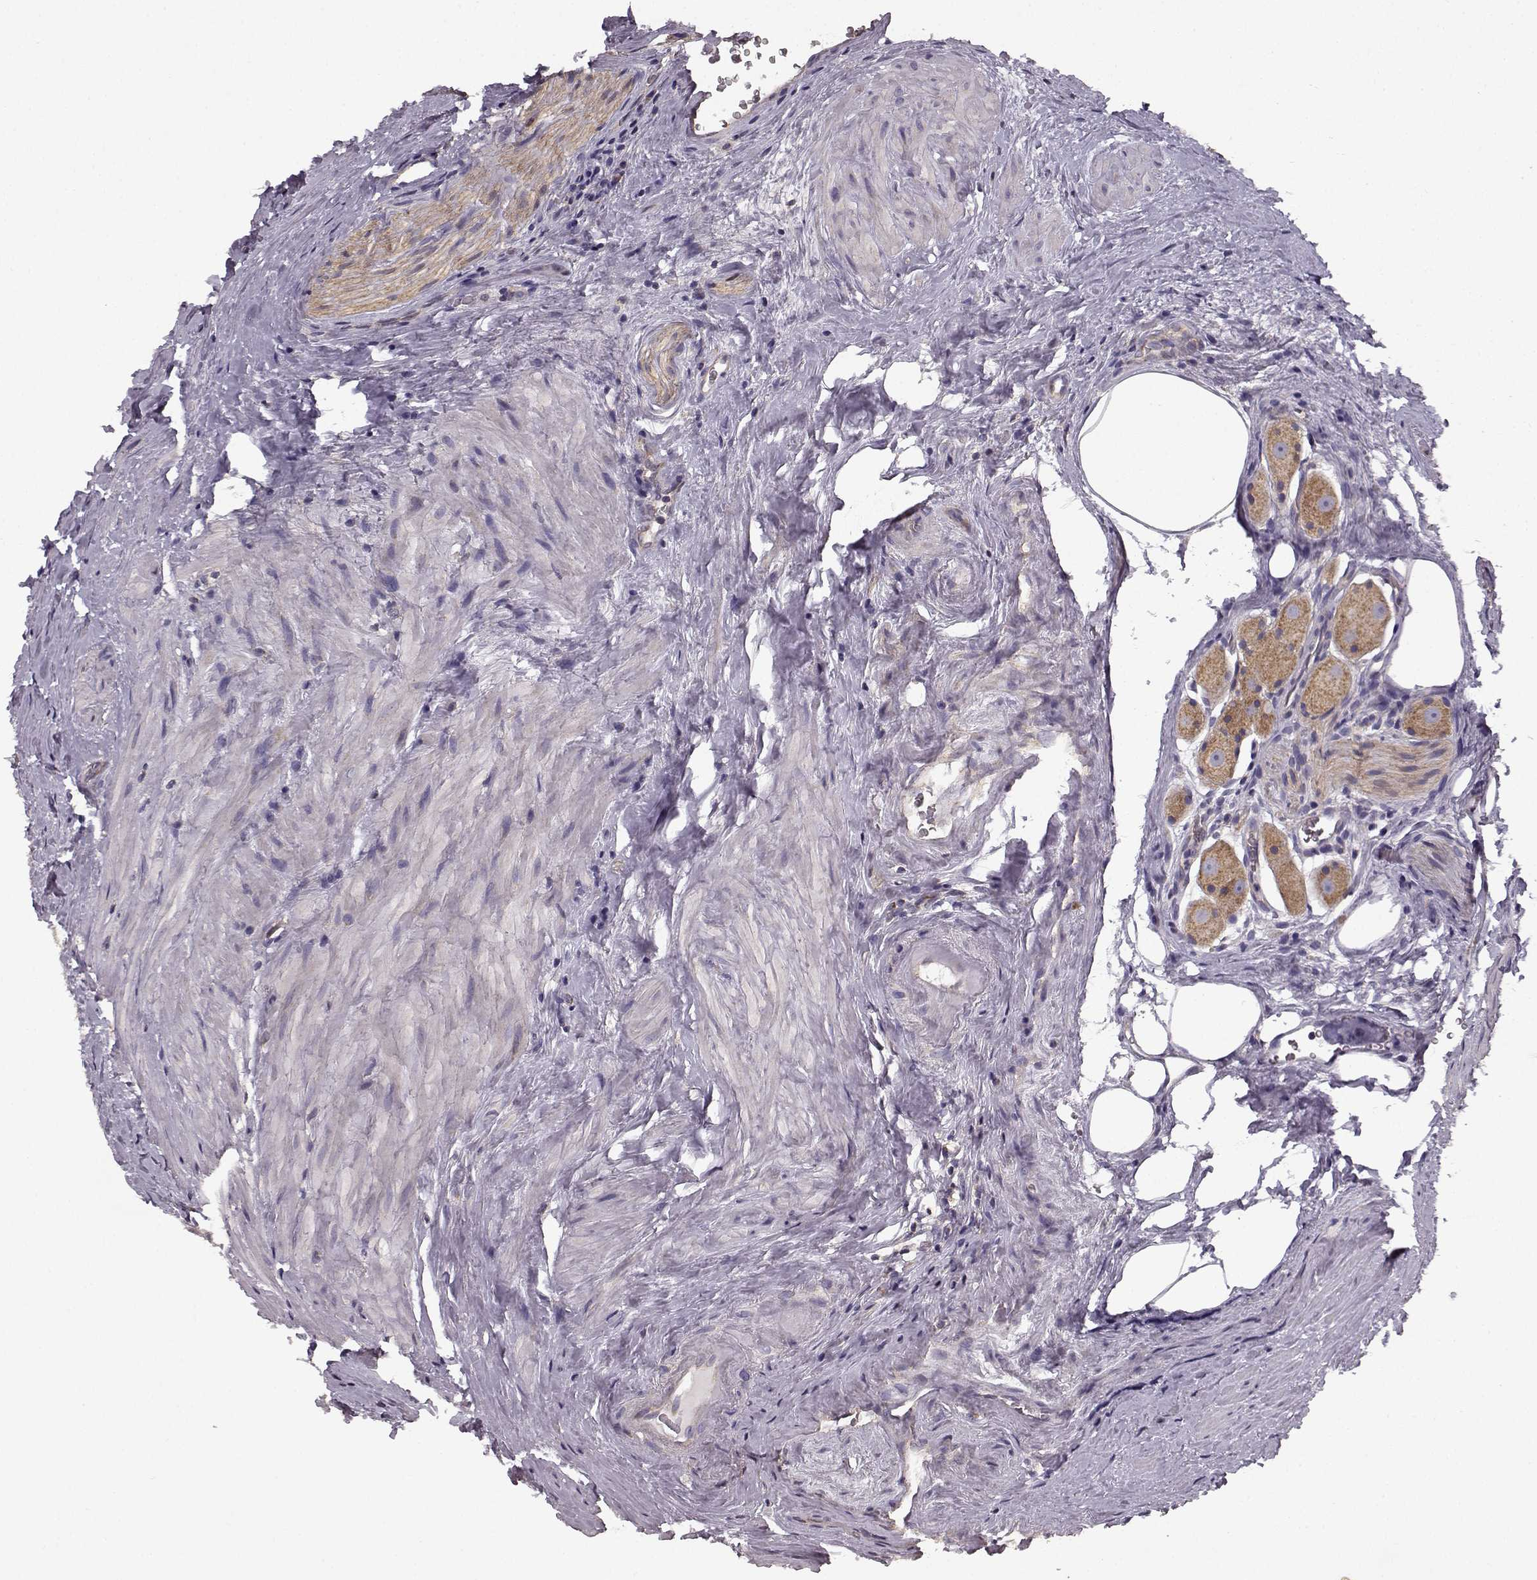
{"staining": {"intensity": "moderate", "quantity": ">75%", "location": "cytoplasmic/membranous"}, "tissue": "prostate cancer", "cell_type": "Tumor cells", "image_type": "cancer", "snomed": [{"axis": "morphology", "description": "Adenocarcinoma, NOS"}, {"axis": "morphology", "description": "Adenocarcinoma, High grade"}, {"axis": "topography", "description": "Prostate"}], "caption": "High-power microscopy captured an immunohistochemistry histopathology image of adenocarcinoma (prostate), revealing moderate cytoplasmic/membranous expression in approximately >75% of tumor cells. The staining is performed using DAB (3,3'-diaminobenzidine) brown chromogen to label protein expression. The nuclei are counter-stained blue using hematoxylin.", "gene": "ERBB3", "patient": {"sex": "male", "age": 64}}